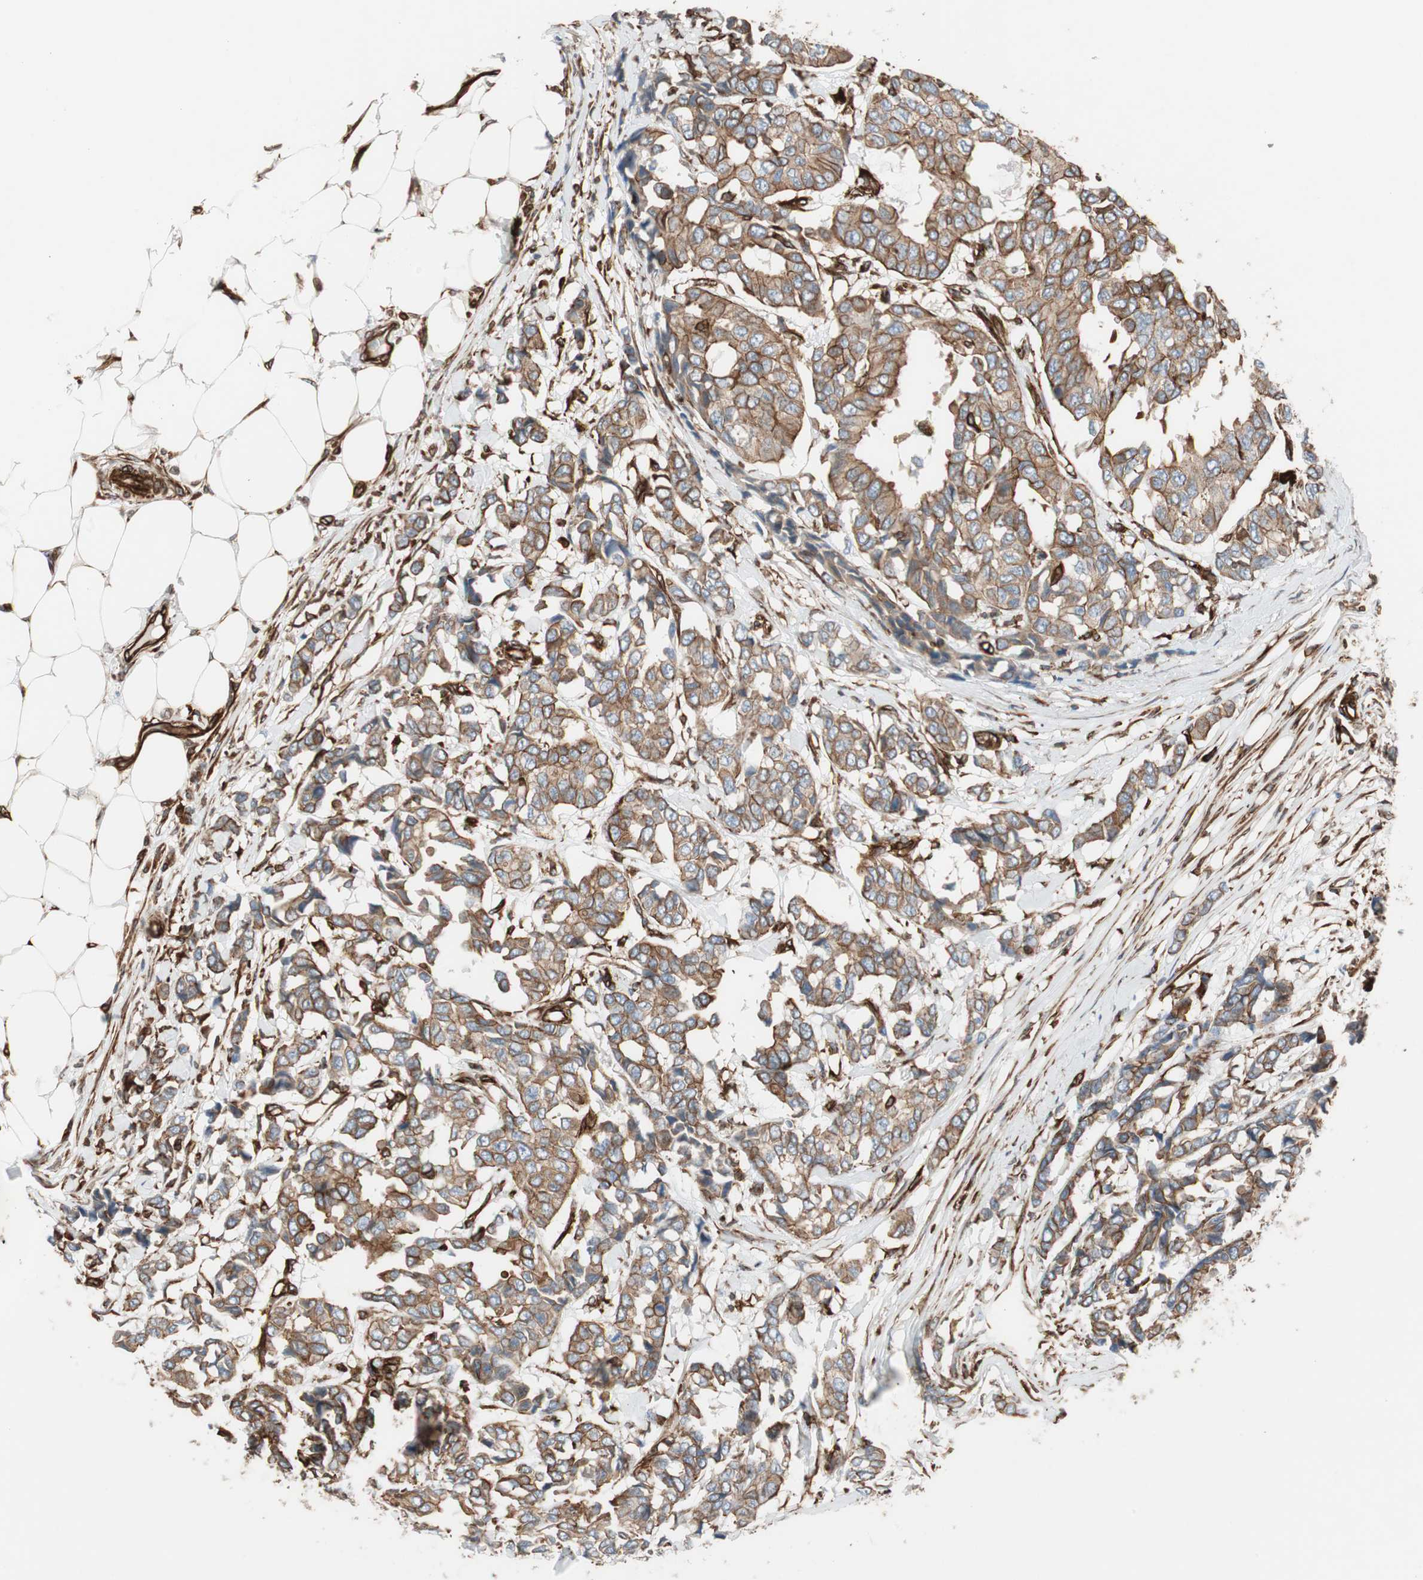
{"staining": {"intensity": "moderate", "quantity": ">75%", "location": "cytoplasmic/membranous"}, "tissue": "breast cancer", "cell_type": "Tumor cells", "image_type": "cancer", "snomed": [{"axis": "morphology", "description": "Duct carcinoma"}, {"axis": "topography", "description": "Breast"}], "caption": "Protein expression analysis of human breast cancer (intraductal carcinoma) reveals moderate cytoplasmic/membranous expression in approximately >75% of tumor cells.", "gene": "TCTA", "patient": {"sex": "female", "age": 87}}